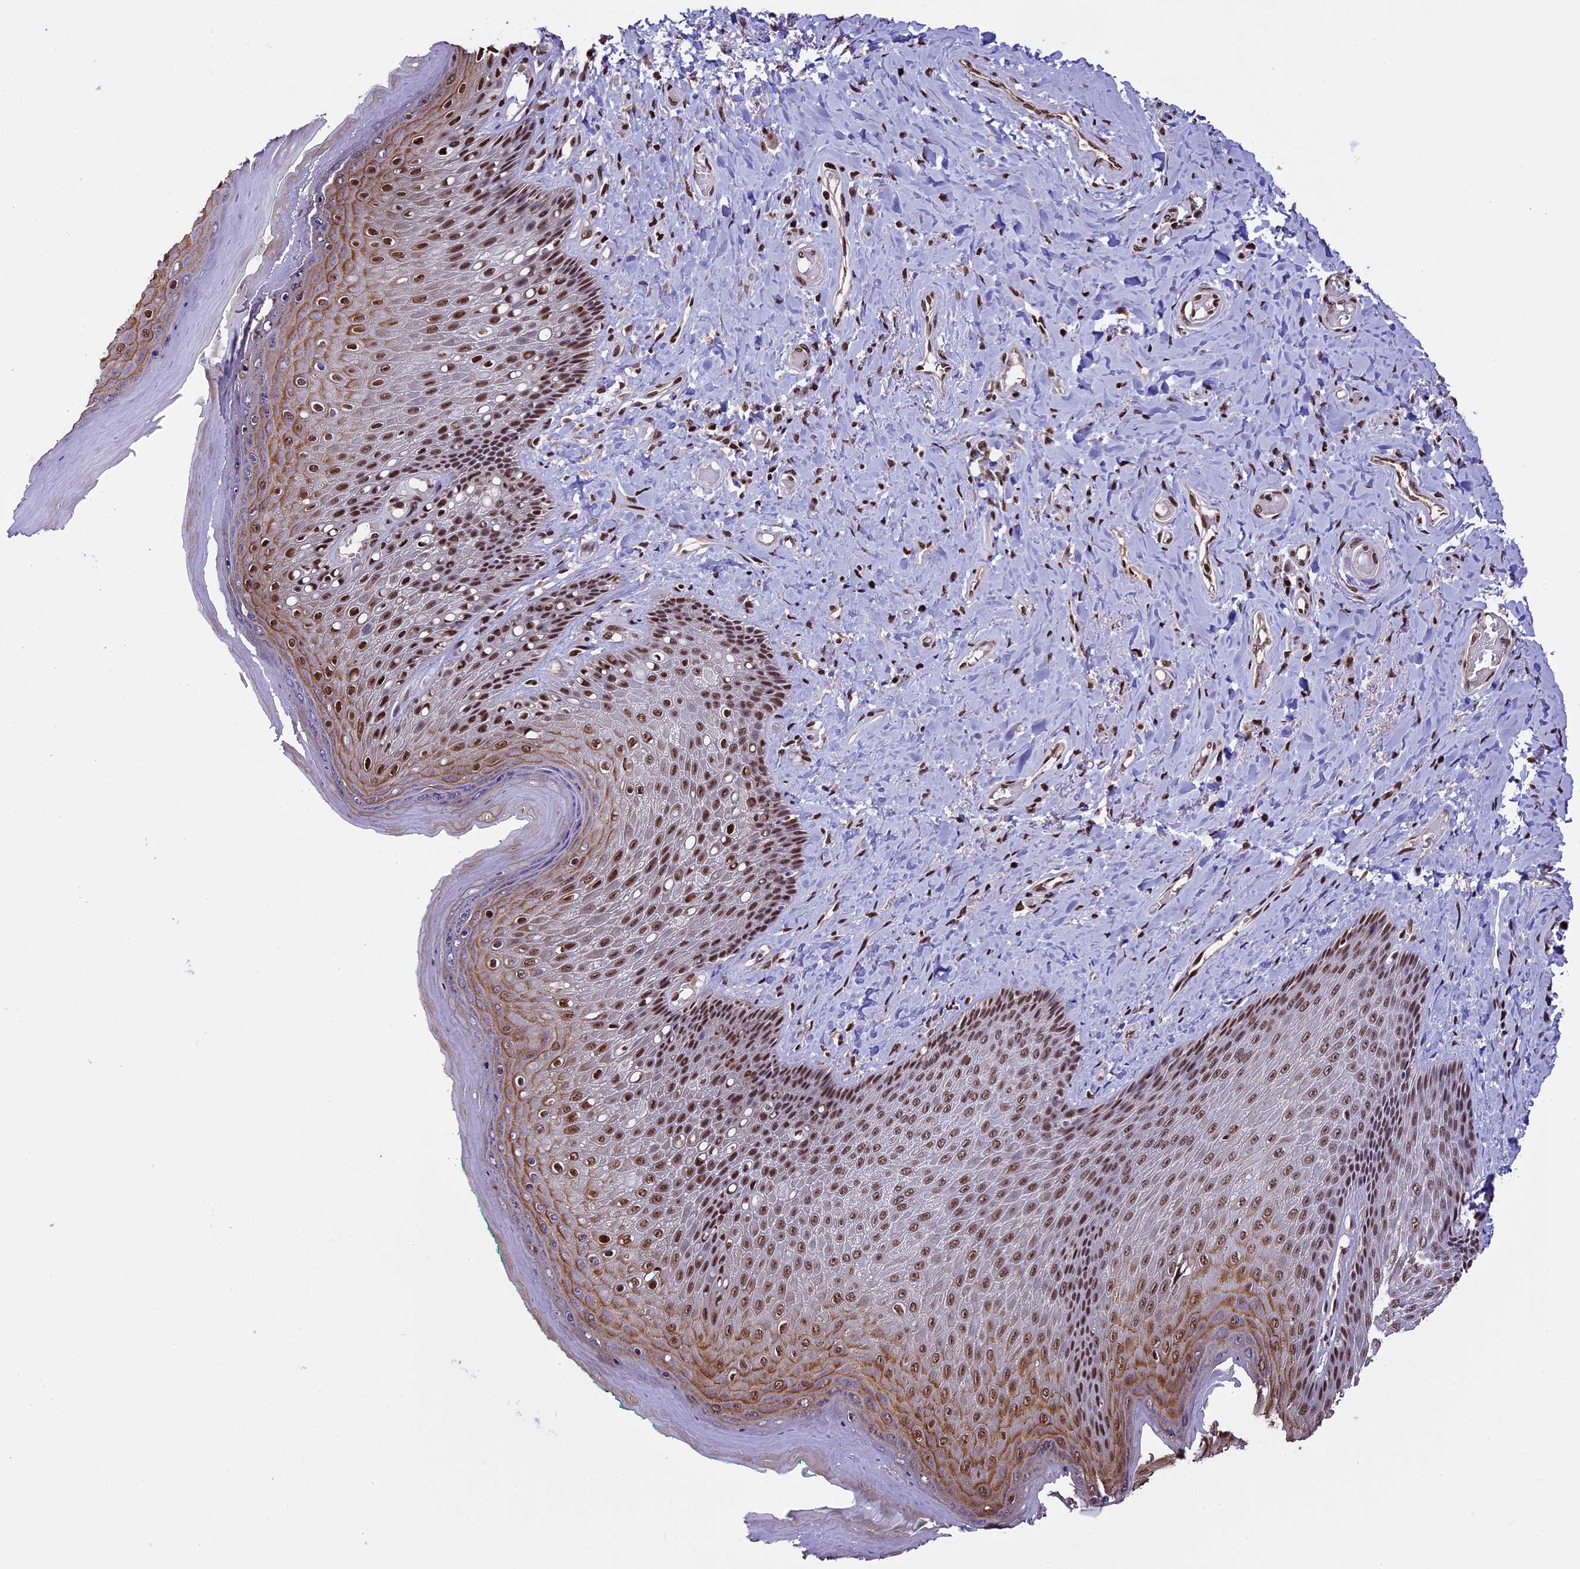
{"staining": {"intensity": "strong", "quantity": ">75%", "location": "cytoplasmic/membranous,nuclear"}, "tissue": "skin", "cell_type": "Epidermal cells", "image_type": "normal", "snomed": [{"axis": "morphology", "description": "Normal tissue, NOS"}, {"axis": "topography", "description": "Anal"}], "caption": "Immunohistochemical staining of benign skin reveals strong cytoplasmic/membranous,nuclear protein expression in about >75% of epidermal cells. The staining was performed using DAB, with brown indicating positive protein expression. Nuclei are stained blue with hematoxylin.", "gene": "POLR3E", "patient": {"sex": "male", "age": 78}}